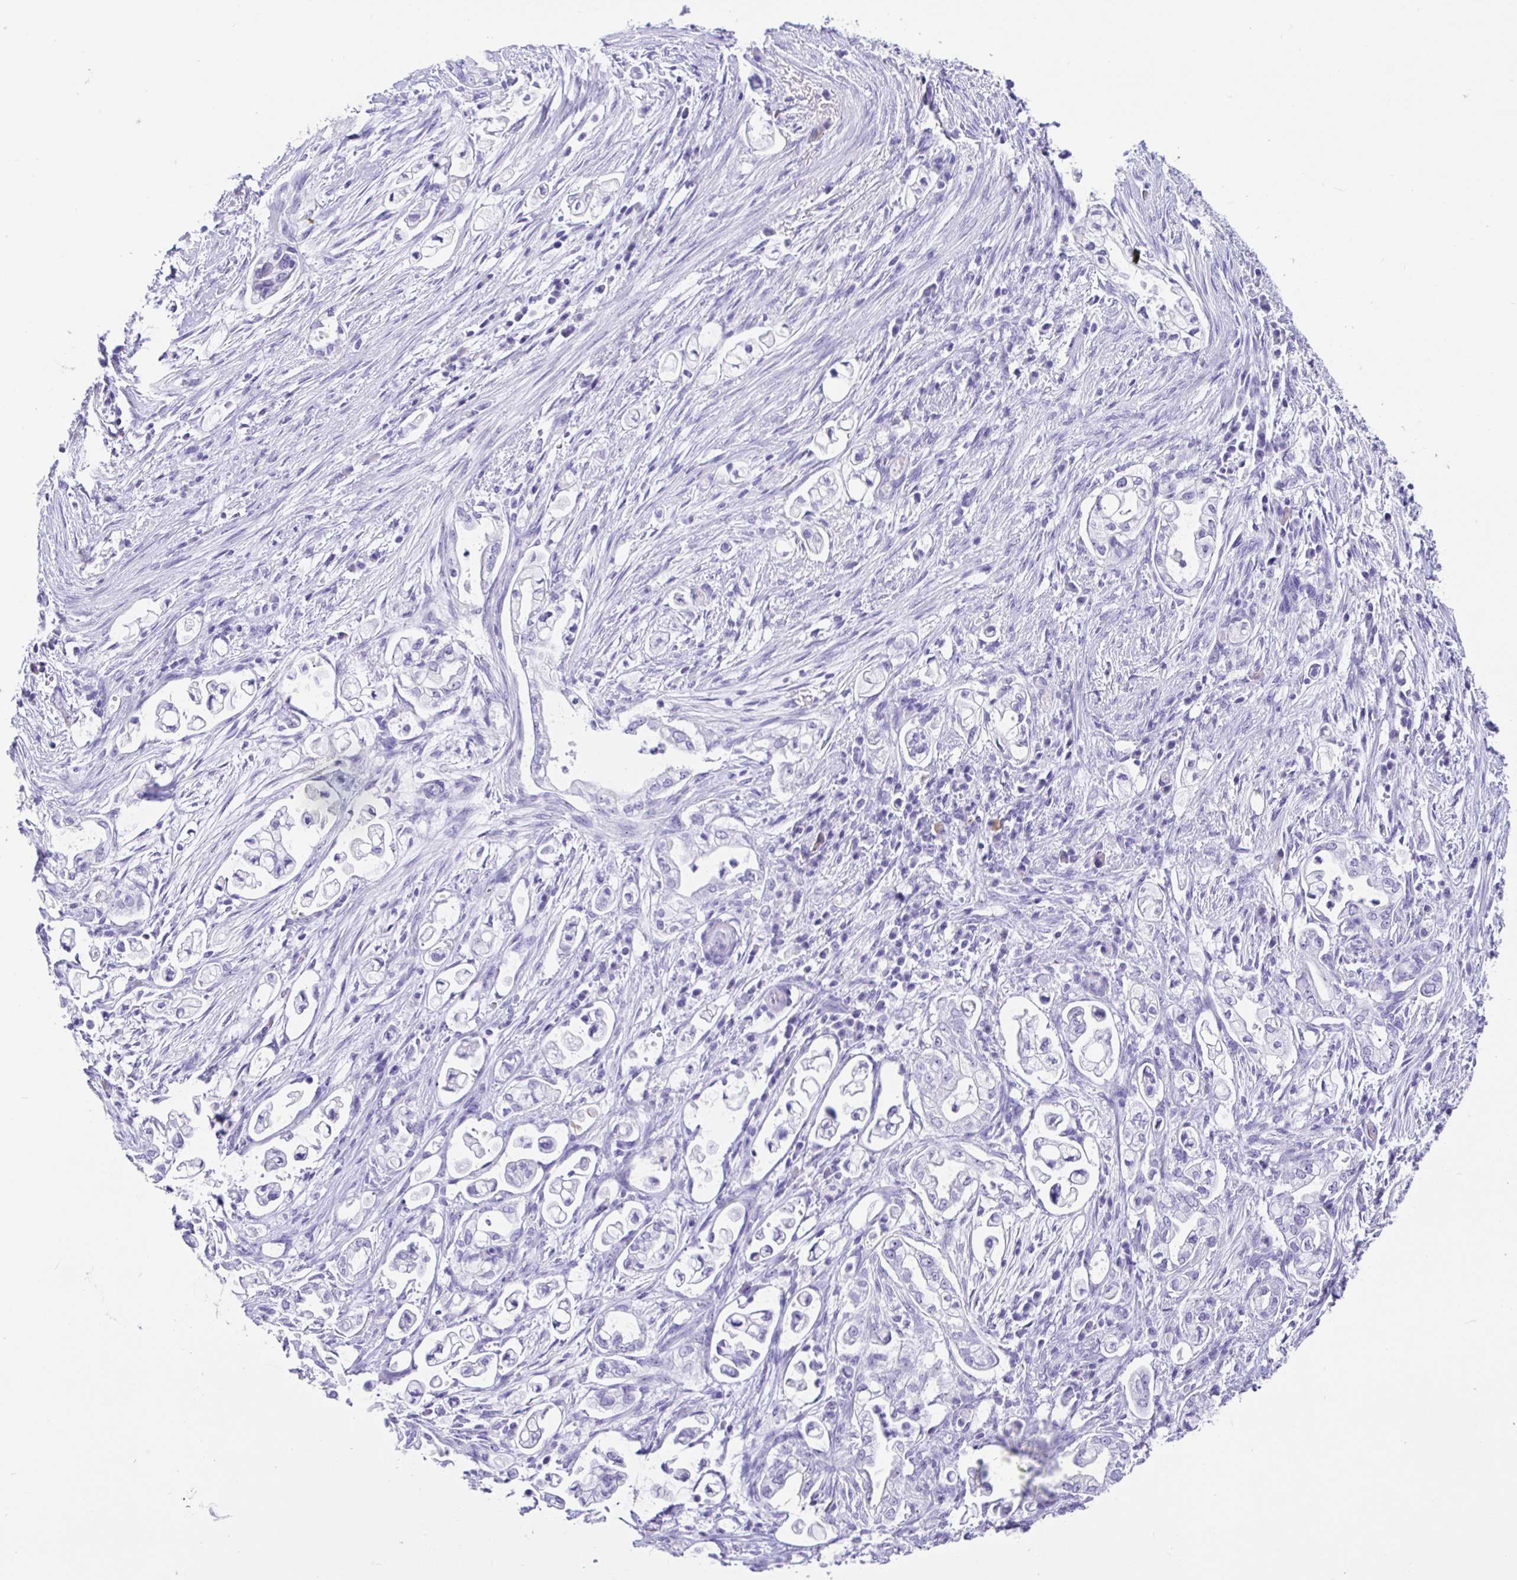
{"staining": {"intensity": "negative", "quantity": "none", "location": "none"}, "tissue": "pancreatic cancer", "cell_type": "Tumor cells", "image_type": "cancer", "snomed": [{"axis": "morphology", "description": "Adenocarcinoma, NOS"}, {"axis": "topography", "description": "Pancreas"}], "caption": "An IHC image of pancreatic cancer (adenocarcinoma) is shown. There is no staining in tumor cells of pancreatic cancer (adenocarcinoma).", "gene": "PRAMEF19", "patient": {"sex": "female", "age": 69}}